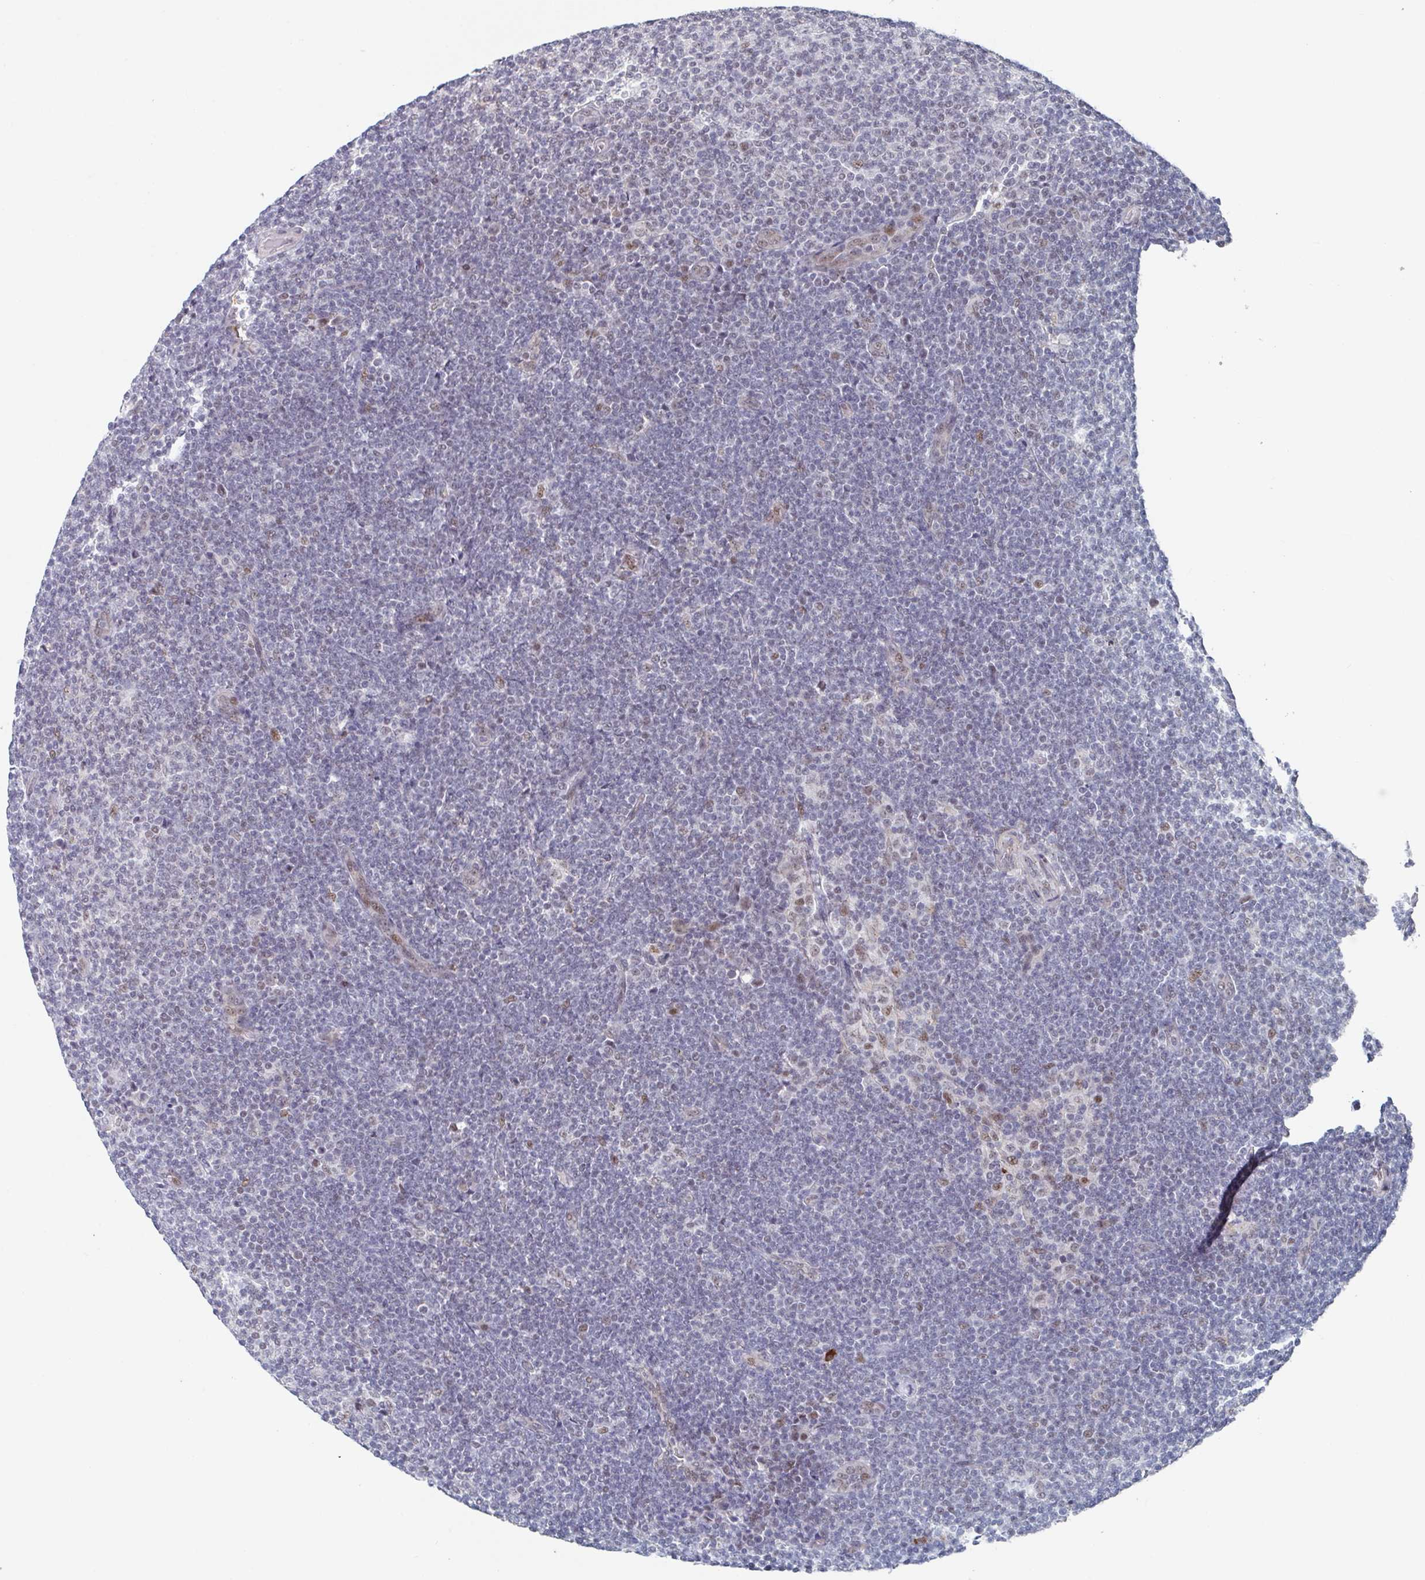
{"staining": {"intensity": "moderate", "quantity": "<25%", "location": "nuclear"}, "tissue": "lymphoma", "cell_type": "Tumor cells", "image_type": "cancer", "snomed": [{"axis": "morphology", "description": "Malignant lymphoma, non-Hodgkin's type, Low grade"}, {"axis": "topography", "description": "Lymph node"}], "caption": "Lymphoma stained with a protein marker shows moderate staining in tumor cells.", "gene": "RNF212", "patient": {"sex": "male", "age": 66}}